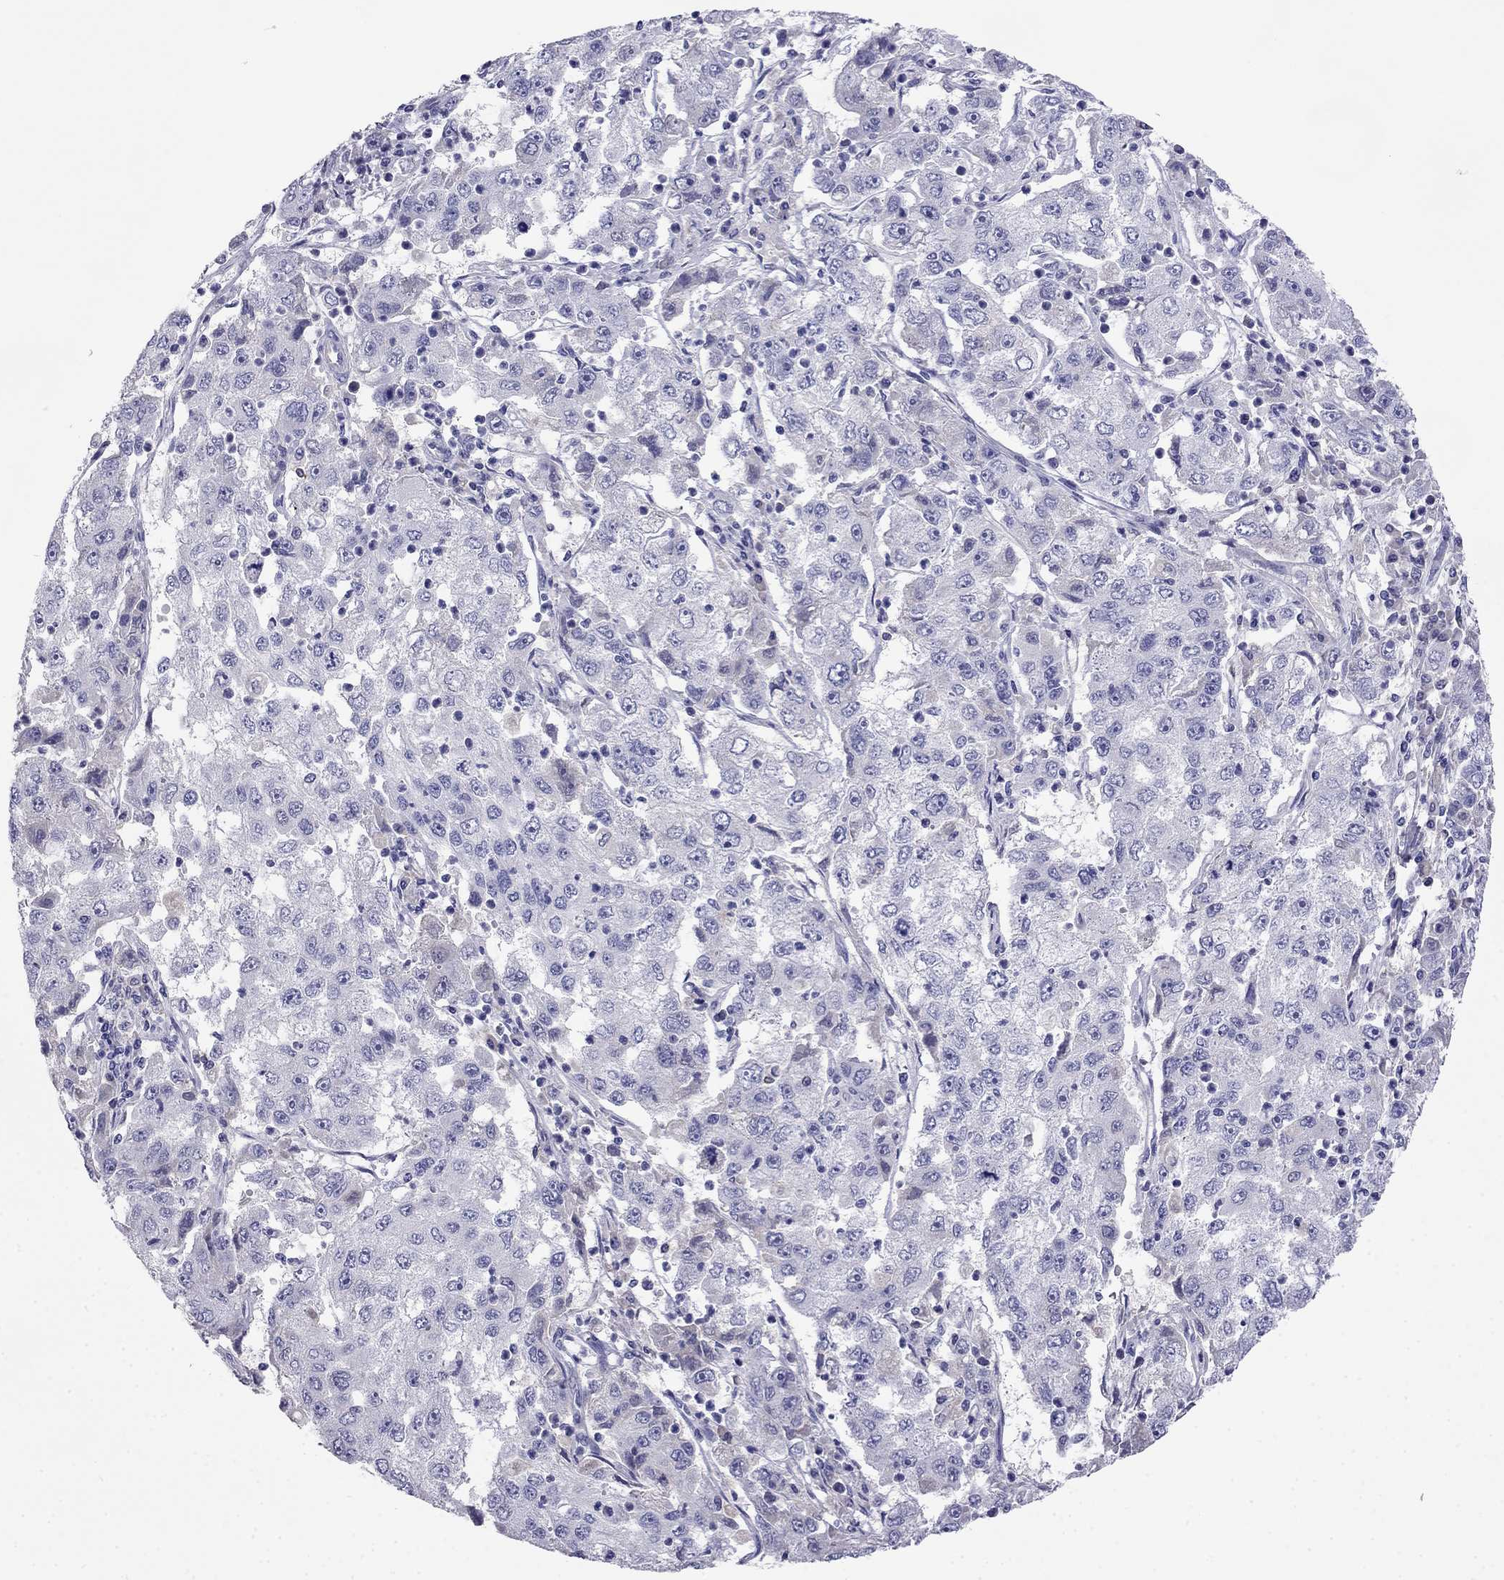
{"staining": {"intensity": "negative", "quantity": "none", "location": "none"}, "tissue": "cervical cancer", "cell_type": "Tumor cells", "image_type": "cancer", "snomed": [{"axis": "morphology", "description": "Squamous cell carcinoma, NOS"}, {"axis": "topography", "description": "Cervix"}], "caption": "Immunohistochemistry (IHC) image of neoplastic tissue: human cervical squamous cell carcinoma stained with DAB demonstrates no significant protein staining in tumor cells.", "gene": "ODF4", "patient": {"sex": "female", "age": 36}}